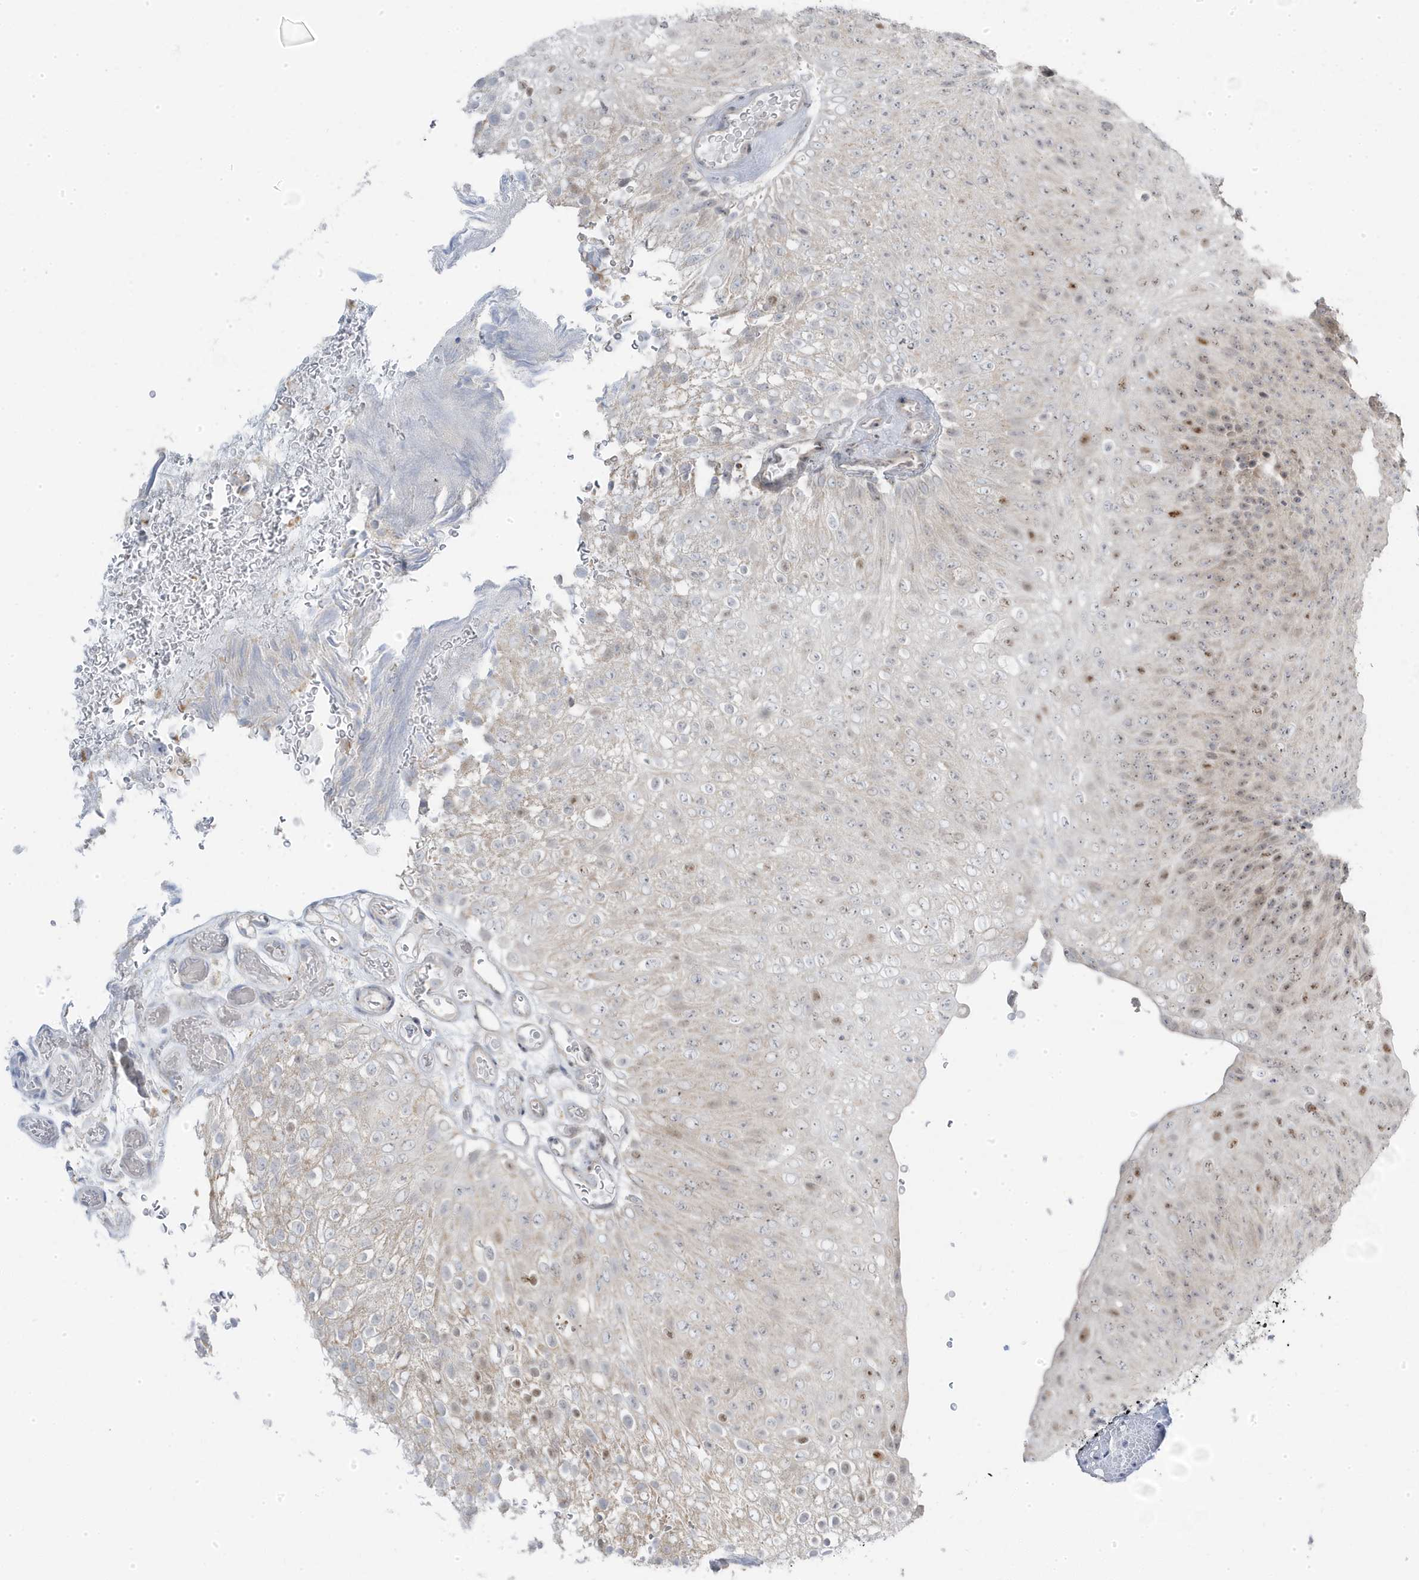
{"staining": {"intensity": "moderate", "quantity": "<25%", "location": "nuclear"}, "tissue": "urothelial cancer", "cell_type": "Tumor cells", "image_type": "cancer", "snomed": [{"axis": "morphology", "description": "Urothelial carcinoma, Low grade"}, {"axis": "topography", "description": "Urinary bladder"}], "caption": "There is low levels of moderate nuclear expression in tumor cells of urothelial carcinoma (low-grade), as demonstrated by immunohistochemical staining (brown color).", "gene": "TSEN15", "patient": {"sex": "male", "age": 78}}